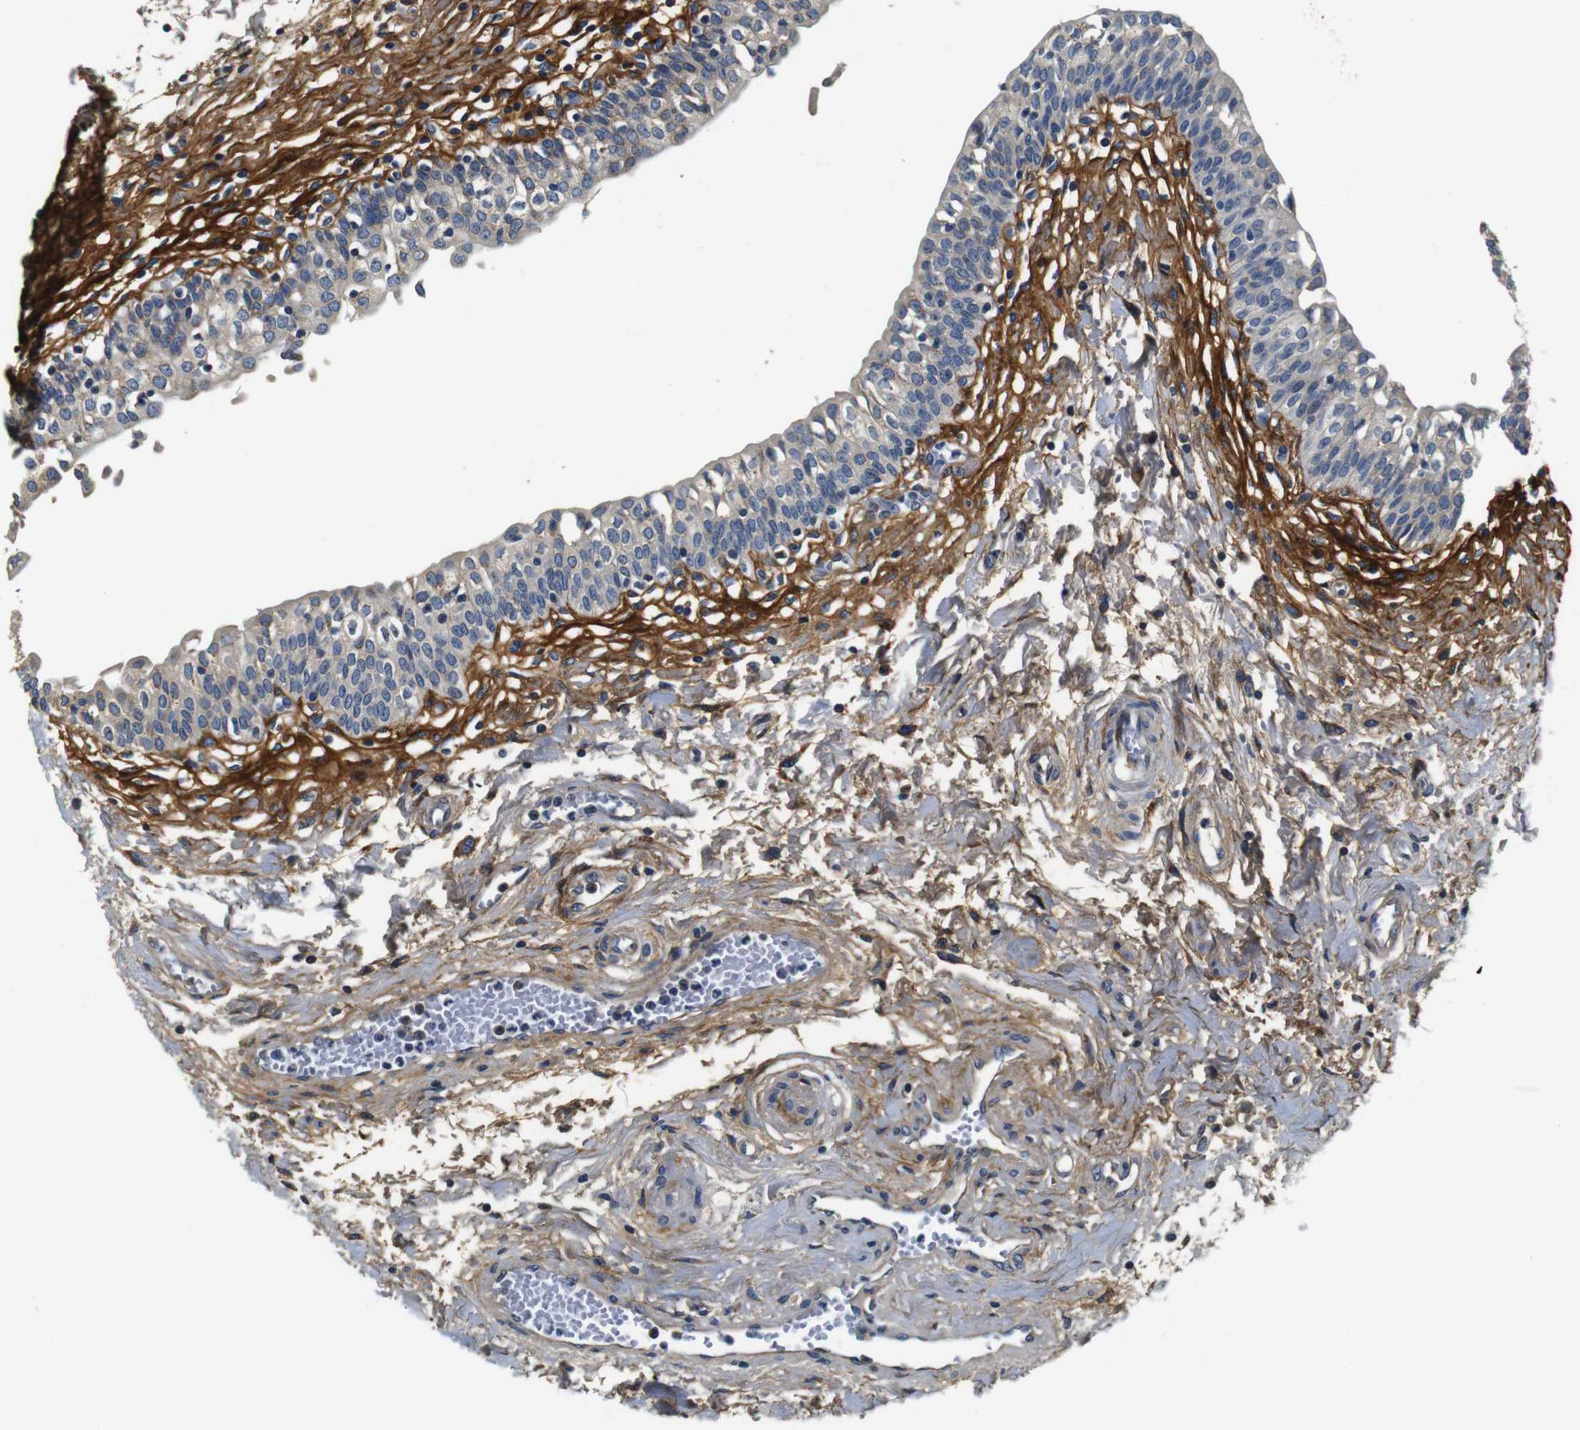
{"staining": {"intensity": "moderate", "quantity": "25%-75%", "location": "cytoplasmic/membranous"}, "tissue": "urinary bladder", "cell_type": "Urothelial cells", "image_type": "normal", "snomed": [{"axis": "morphology", "description": "Normal tissue, NOS"}, {"axis": "topography", "description": "Urinary bladder"}], "caption": "Urothelial cells reveal medium levels of moderate cytoplasmic/membranous positivity in approximately 25%-75% of cells in benign urinary bladder.", "gene": "COL1A1", "patient": {"sex": "male", "age": 55}}